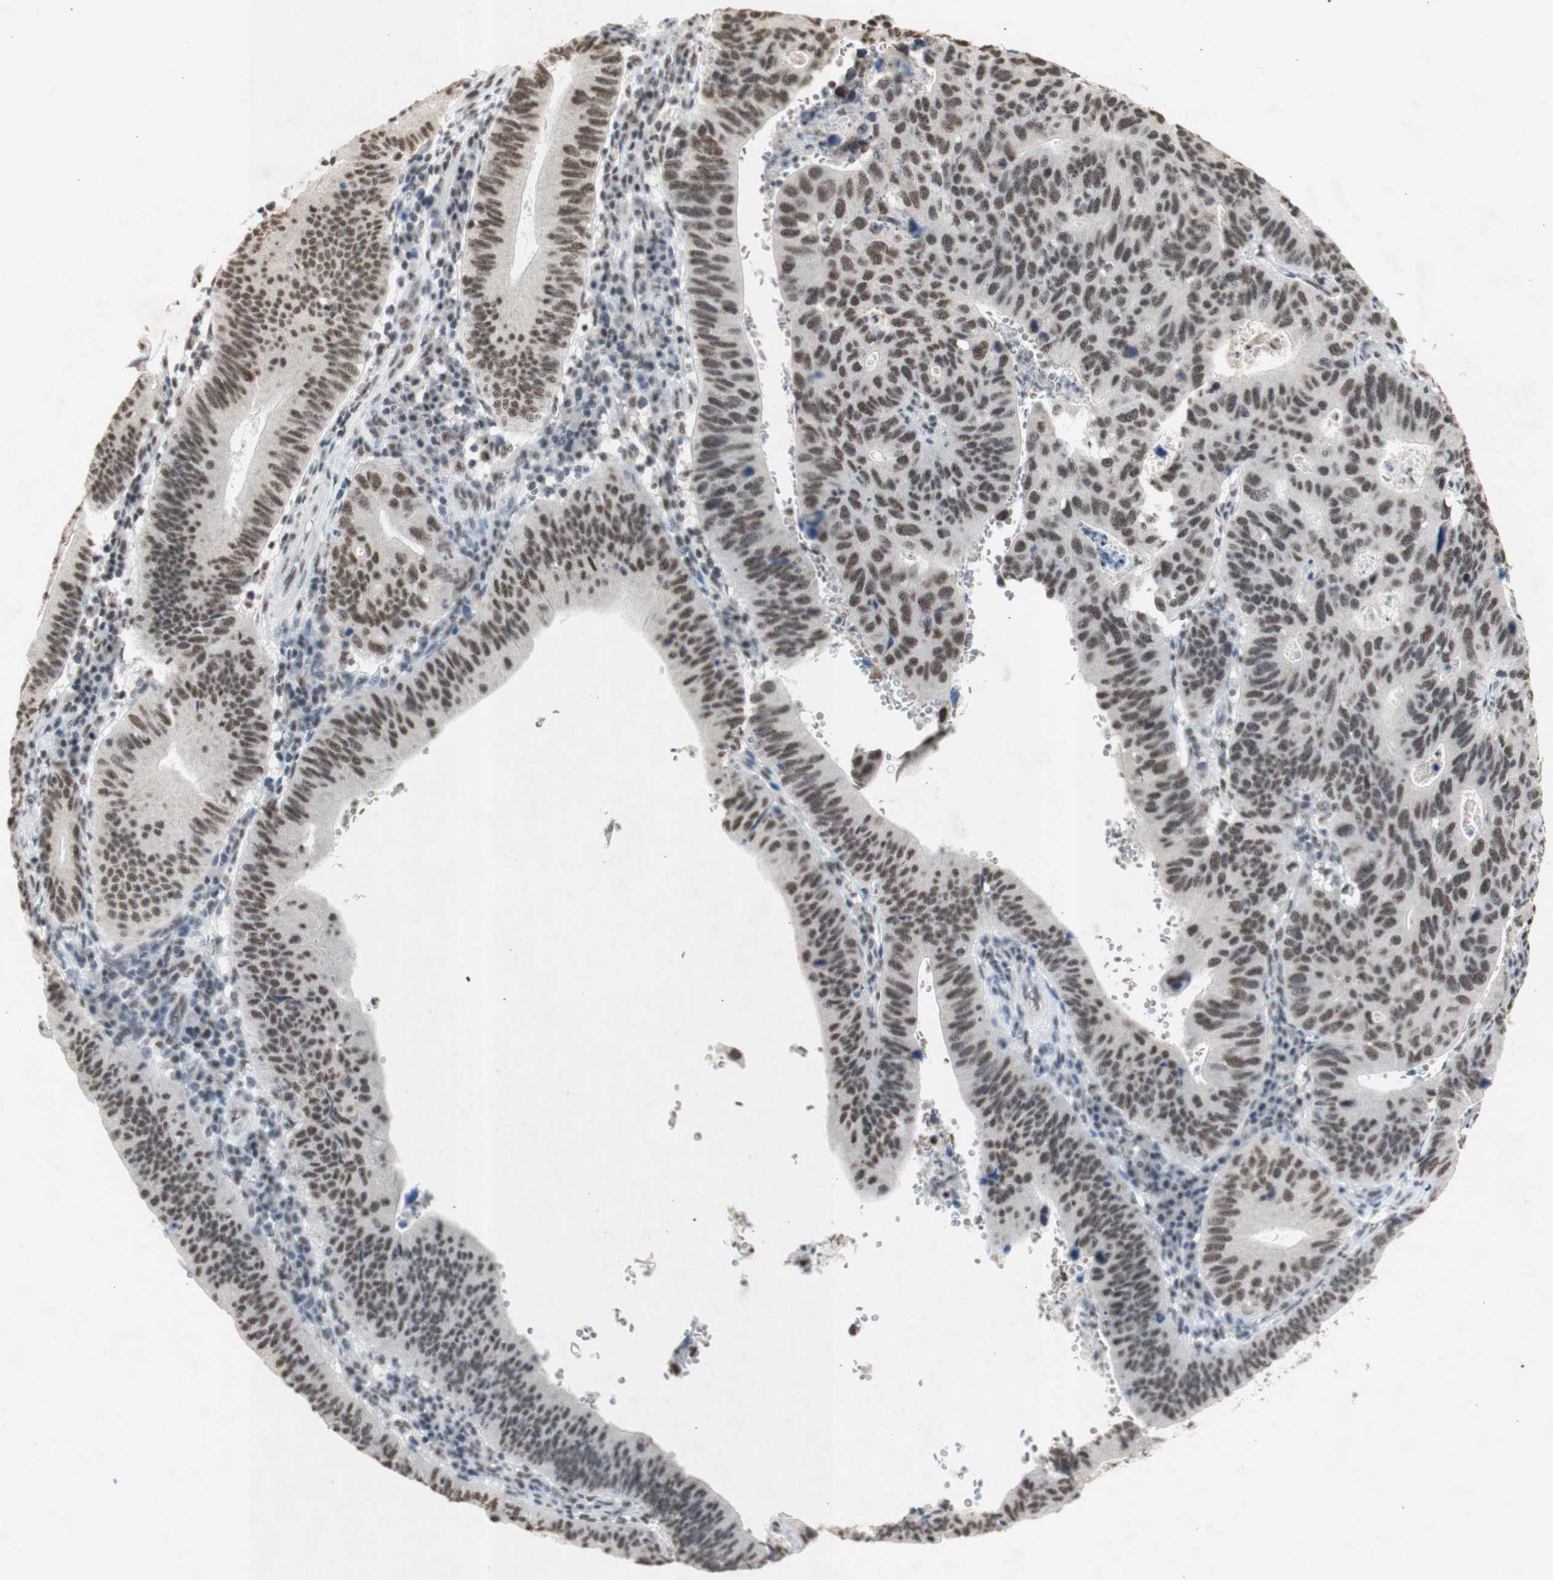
{"staining": {"intensity": "moderate", "quantity": ">75%", "location": "nuclear"}, "tissue": "stomach cancer", "cell_type": "Tumor cells", "image_type": "cancer", "snomed": [{"axis": "morphology", "description": "Adenocarcinoma, NOS"}, {"axis": "topography", "description": "Stomach"}], "caption": "A photomicrograph of stomach cancer stained for a protein demonstrates moderate nuclear brown staining in tumor cells.", "gene": "SNRPB", "patient": {"sex": "male", "age": 59}}